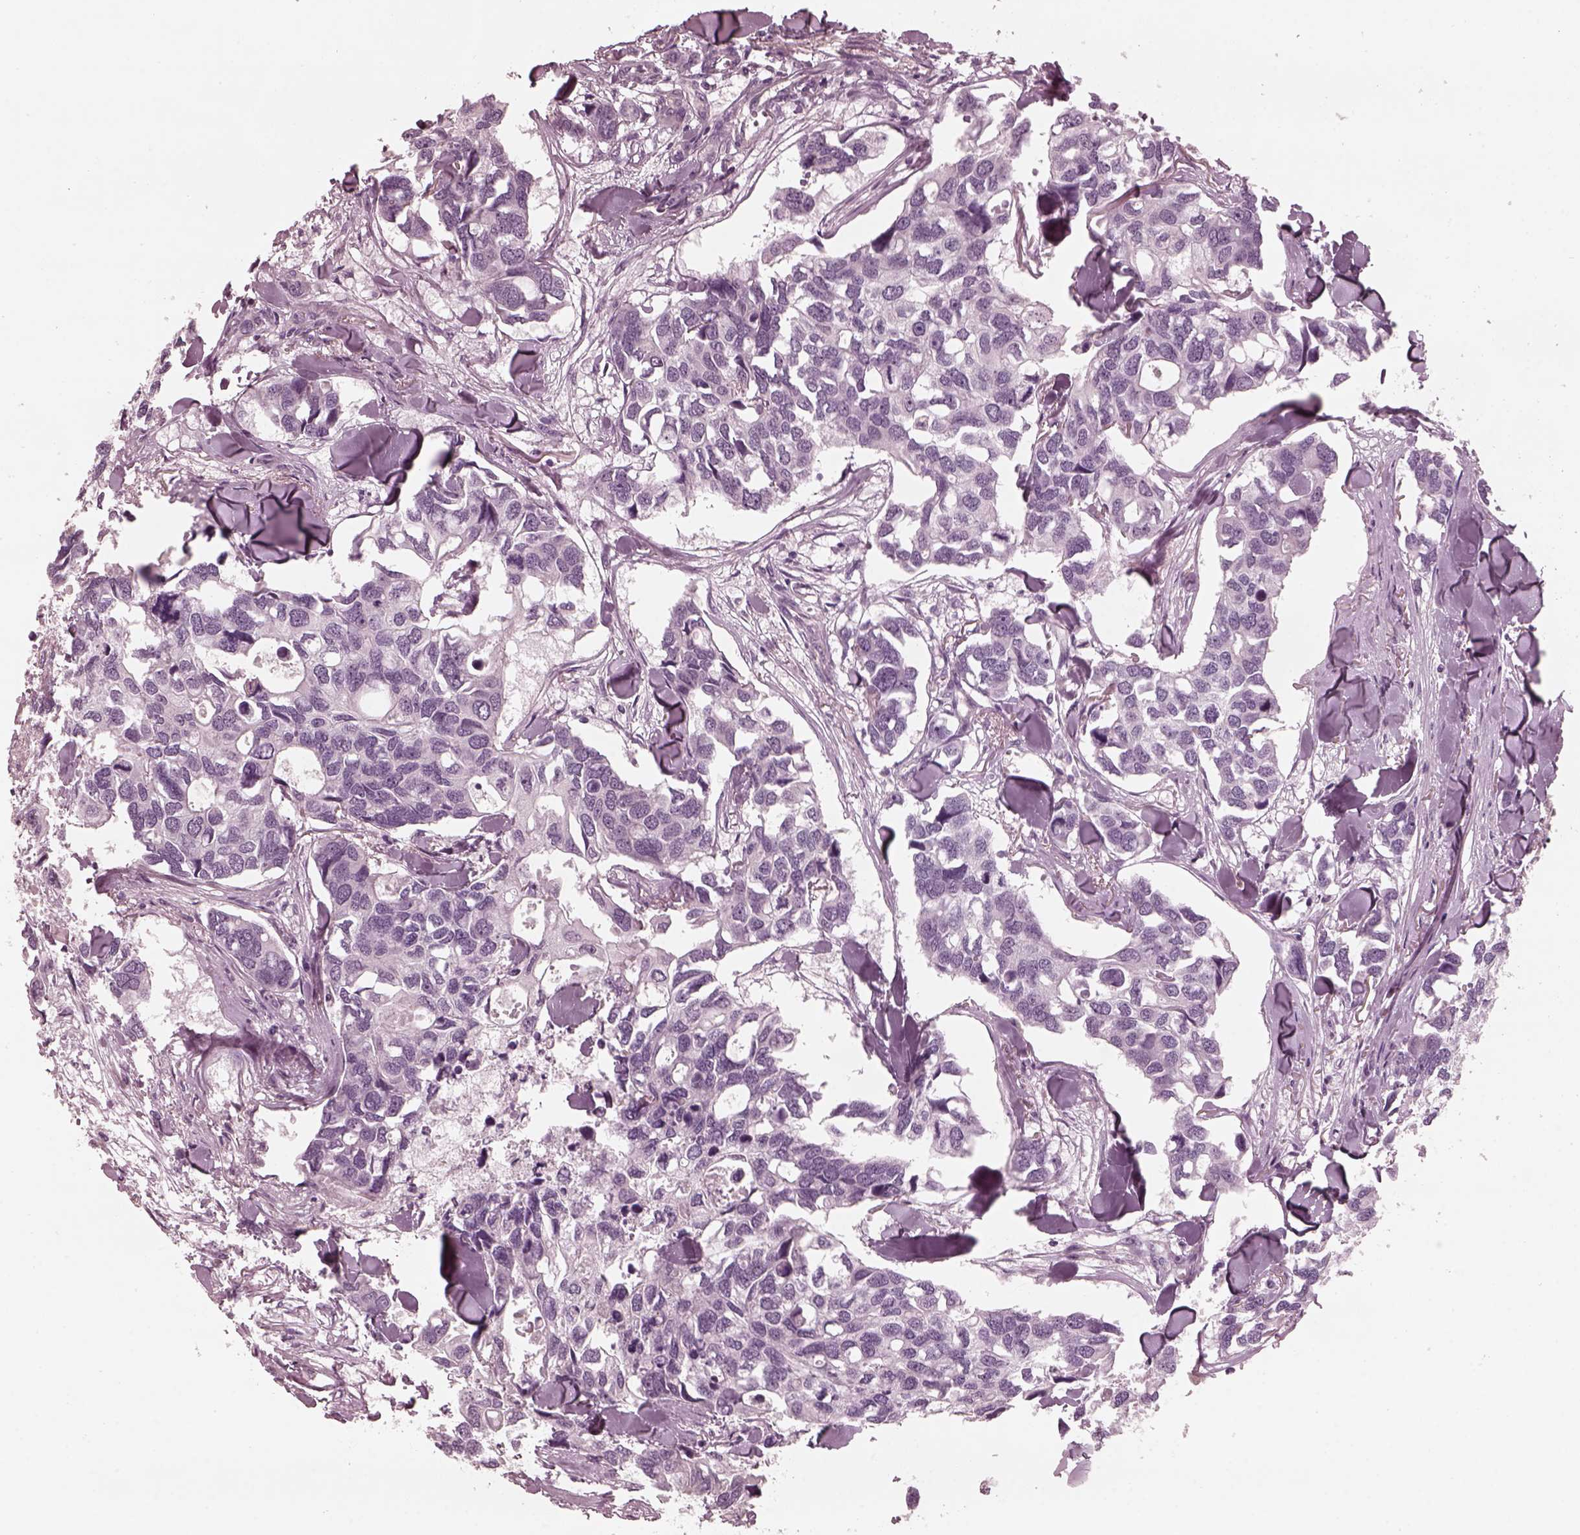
{"staining": {"intensity": "negative", "quantity": "none", "location": "none"}, "tissue": "breast cancer", "cell_type": "Tumor cells", "image_type": "cancer", "snomed": [{"axis": "morphology", "description": "Duct carcinoma"}, {"axis": "topography", "description": "Breast"}], "caption": "This is an immunohistochemistry image of human breast intraductal carcinoma. There is no positivity in tumor cells.", "gene": "KIF6", "patient": {"sex": "female", "age": 83}}